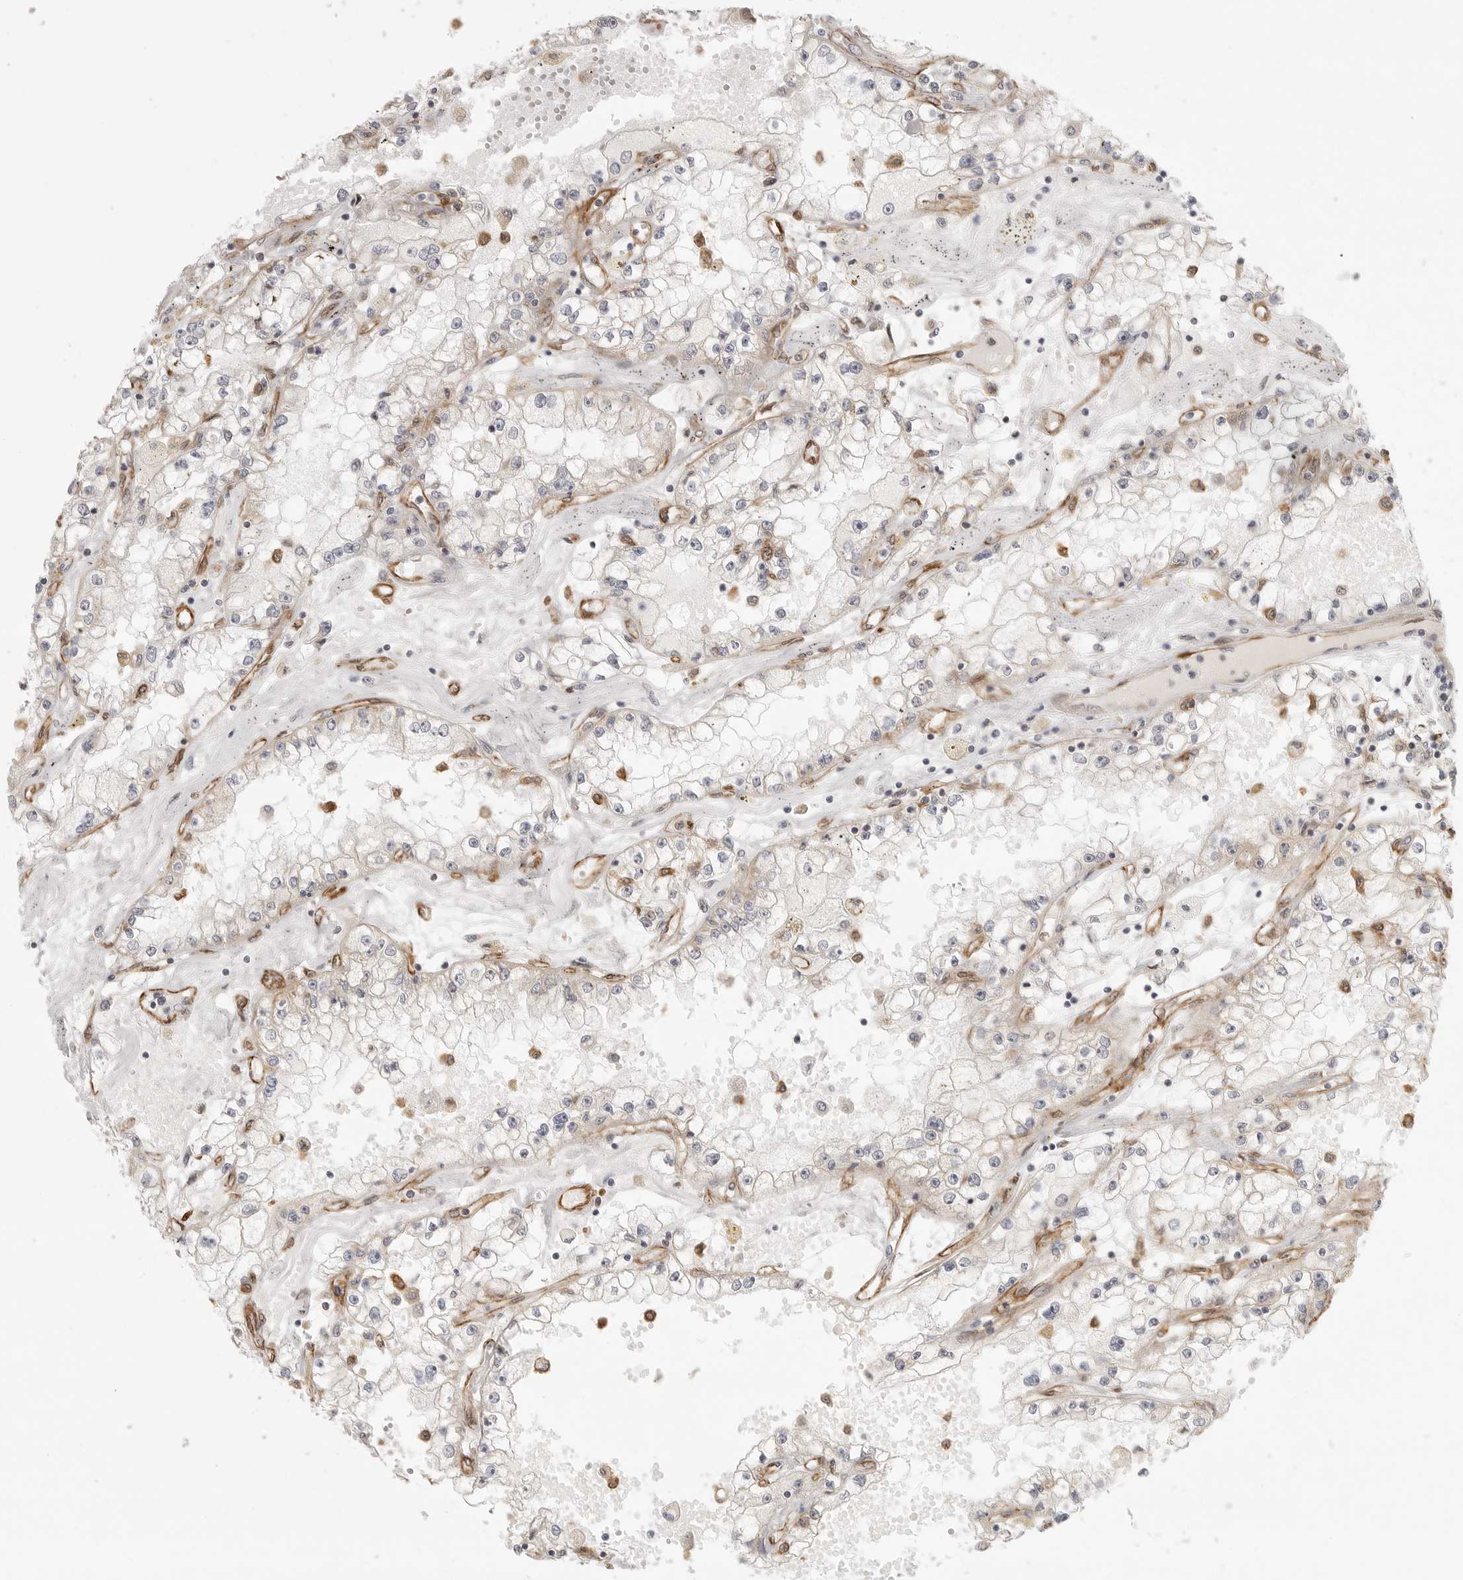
{"staining": {"intensity": "negative", "quantity": "none", "location": "none"}, "tissue": "renal cancer", "cell_type": "Tumor cells", "image_type": "cancer", "snomed": [{"axis": "morphology", "description": "Adenocarcinoma, NOS"}, {"axis": "topography", "description": "Kidney"}], "caption": "High power microscopy micrograph of an immunohistochemistry micrograph of adenocarcinoma (renal), revealing no significant expression in tumor cells. (DAB immunohistochemistry, high magnification).", "gene": "ATOH7", "patient": {"sex": "male", "age": 56}}